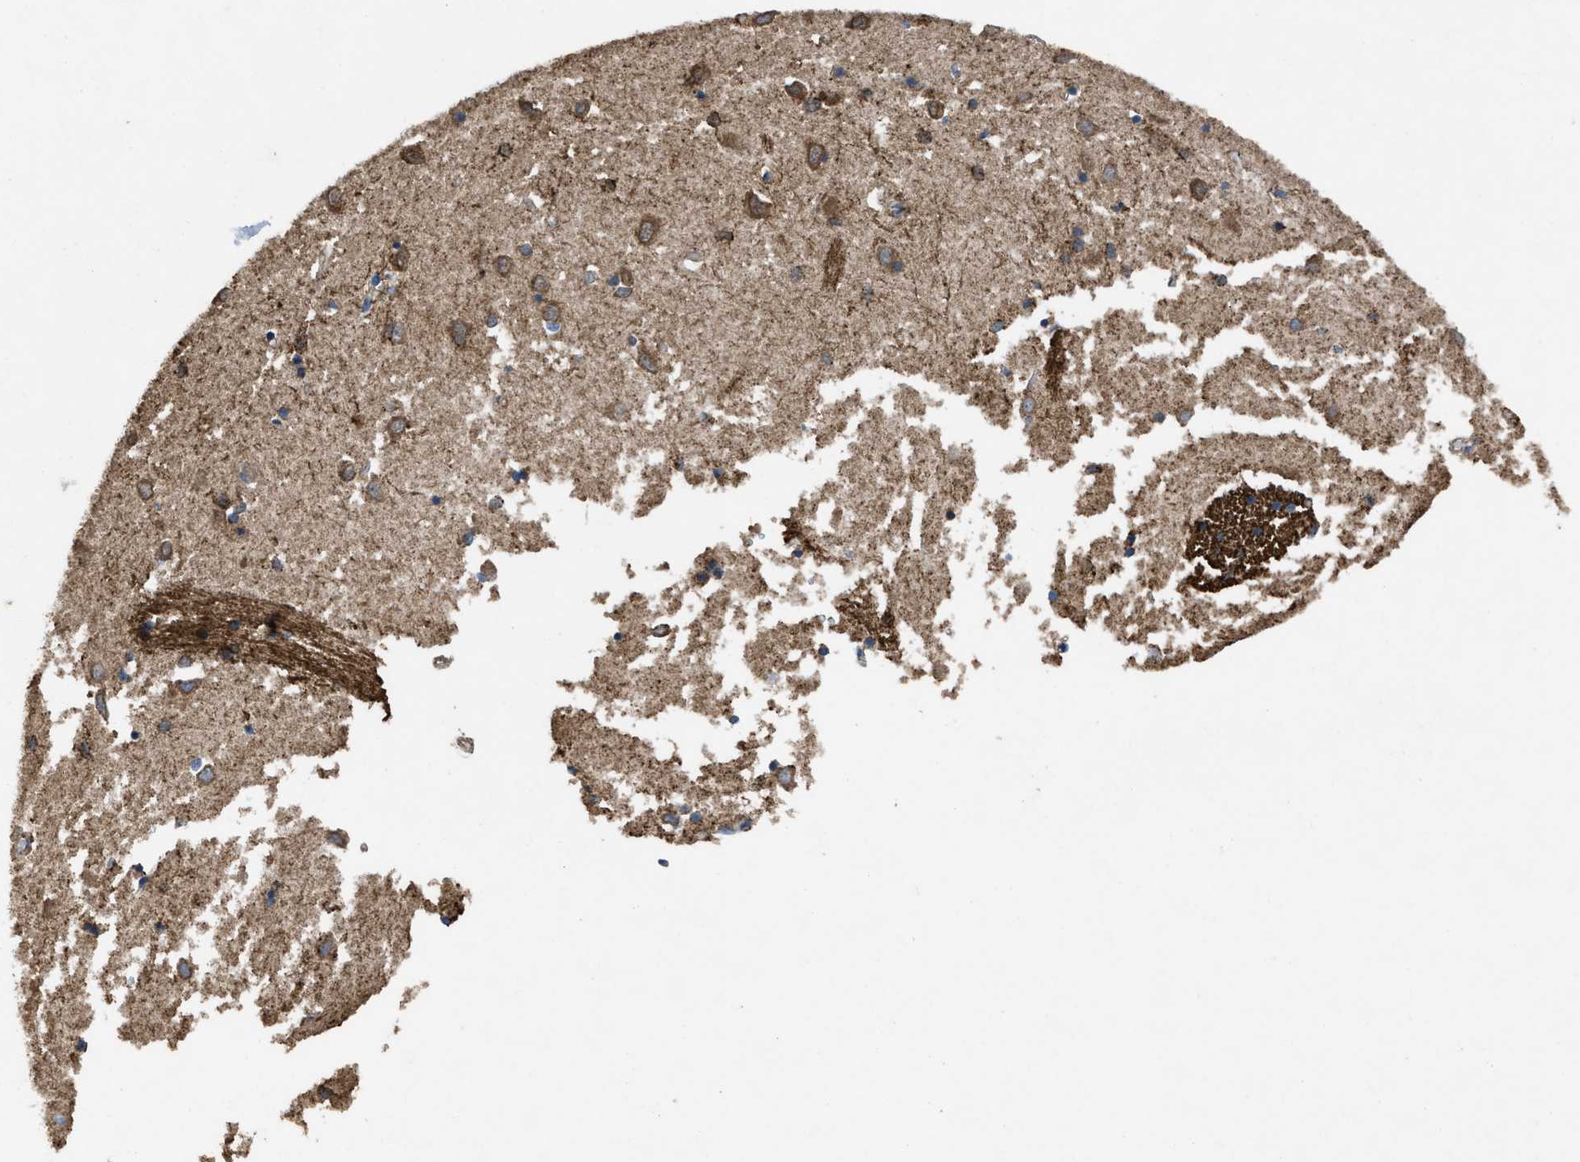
{"staining": {"intensity": "moderate", "quantity": "<25%", "location": "cytoplasmic/membranous"}, "tissue": "caudate", "cell_type": "Glial cells", "image_type": "normal", "snomed": [{"axis": "morphology", "description": "Normal tissue, NOS"}, {"axis": "topography", "description": "Lateral ventricle wall"}], "caption": "This histopathology image shows IHC staining of normal caudate, with low moderate cytoplasmic/membranous positivity in about <25% of glial cells.", "gene": "DOLPP1", "patient": {"sex": "female", "age": 19}}